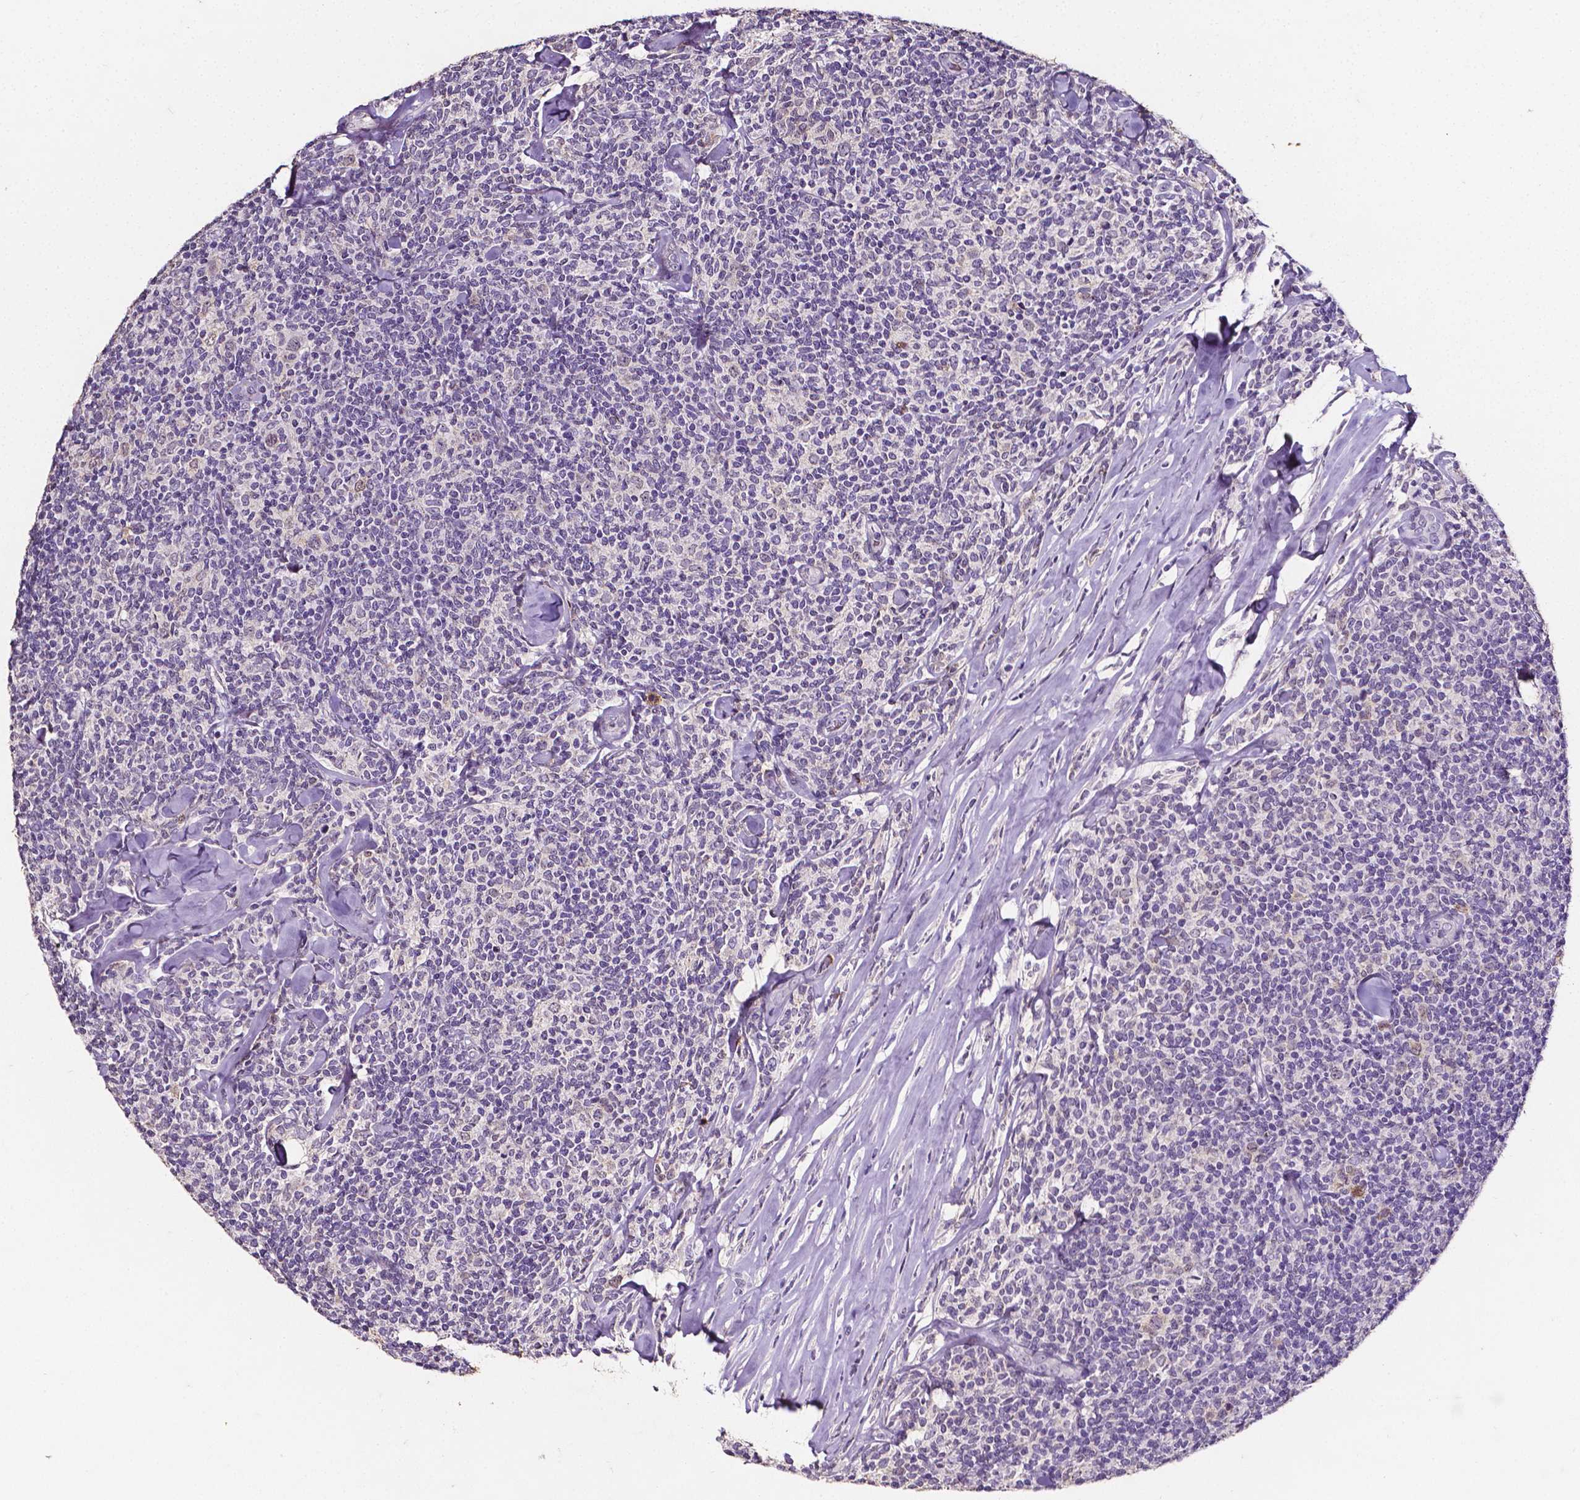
{"staining": {"intensity": "negative", "quantity": "none", "location": "none"}, "tissue": "lymphoma", "cell_type": "Tumor cells", "image_type": "cancer", "snomed": [{"axis": "morphology", "description": "Malignant lymphoma, non-Hodgkin's type, Low grade"}, {"axis": "topography", "description": "Lymph node"}], "caption": "Lymphoma stained for a protein using IHC shows no expression tumor cells.", "gene": "PSAT1", "patient": {"sex": "female", "age": 56}}